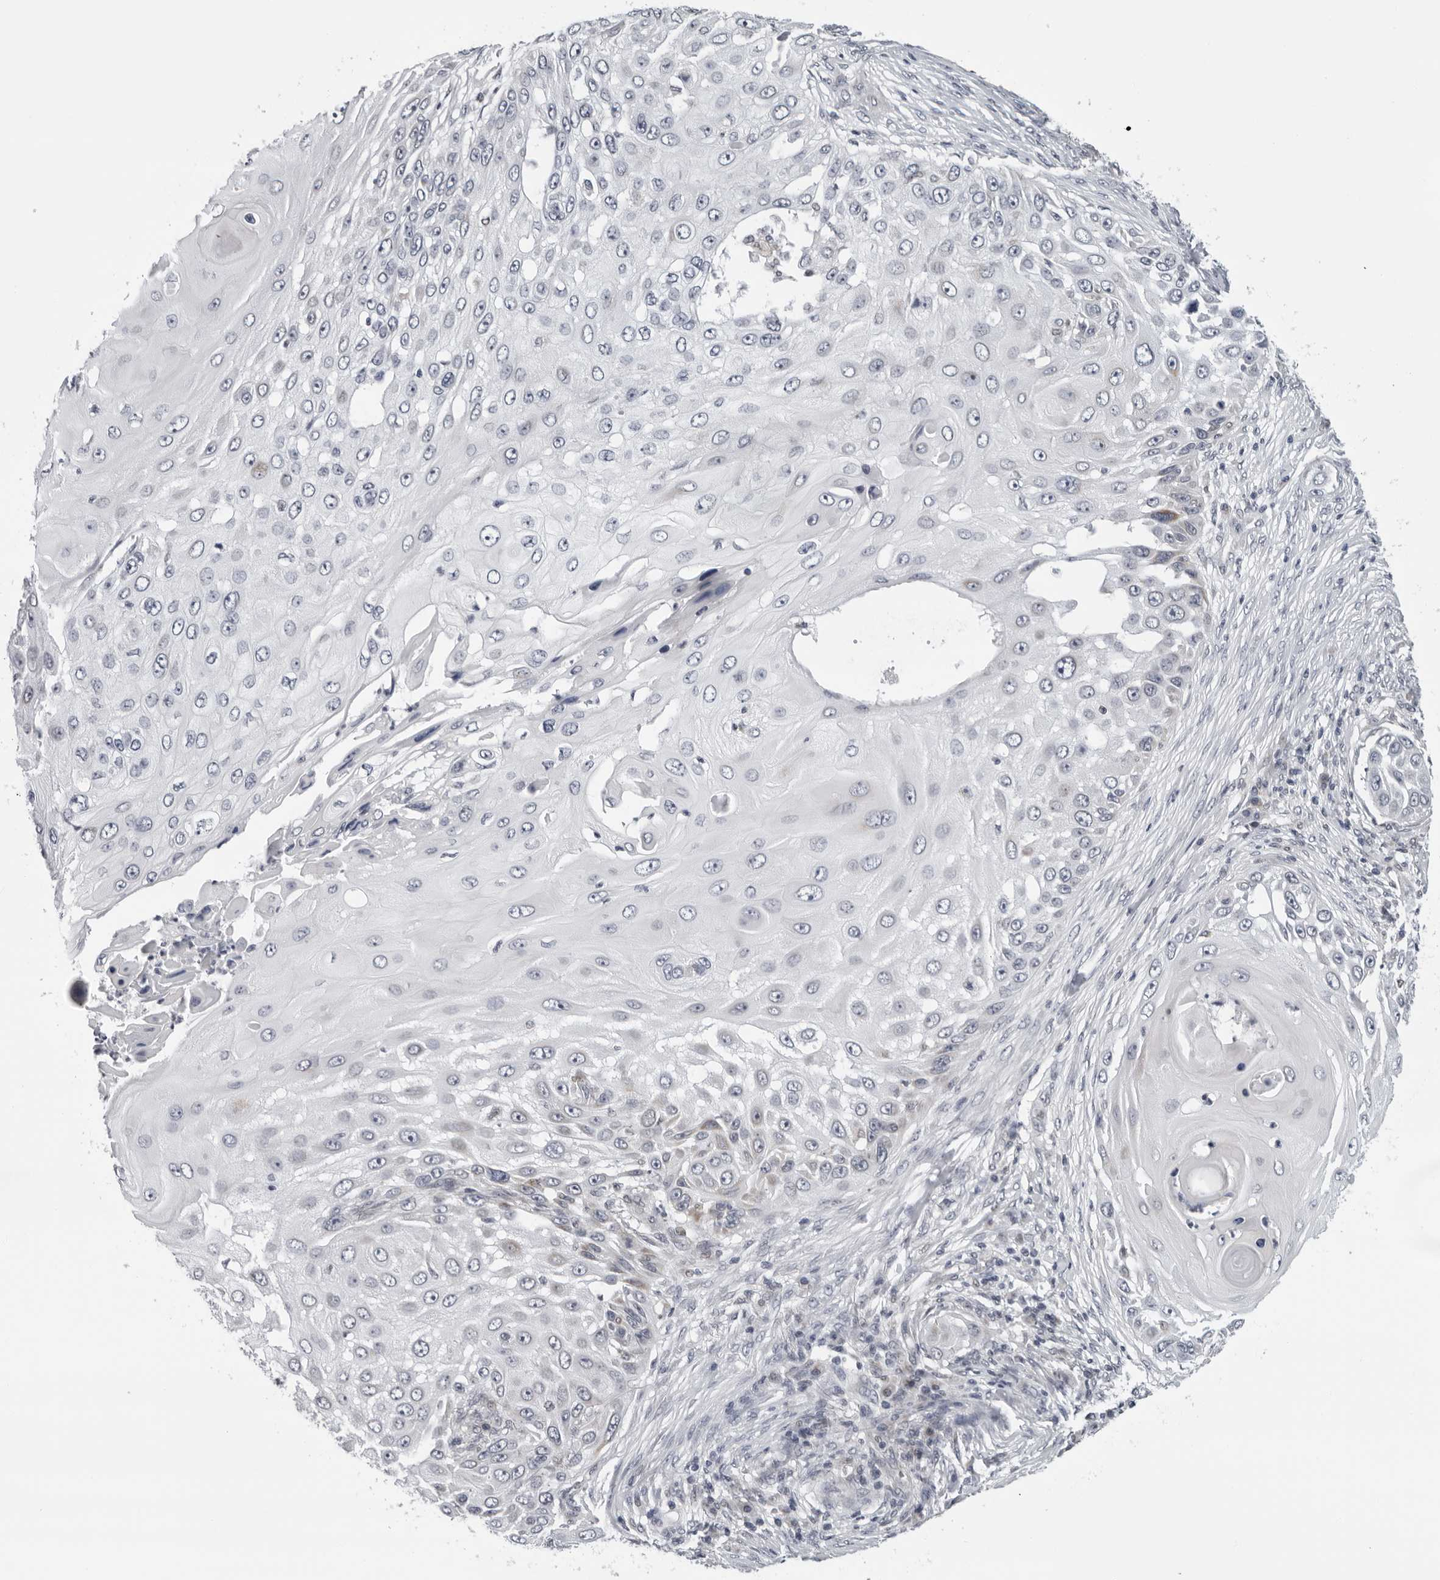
{"staining": {"intensity": "negative", "quantity": "none", "location": "none"}, "tissue": "skin cancer", "cell_type": "Tumor cells", "image_type": "cancer", "snomed": [{"axis": "morphology", "description": "Squamous cell carcinoma, NOS"}, {"axis": "topography", "description": "Skin"}], "caption": "This image is of squamous cell carcinoma (skin) stained with IHC to label a protein in brown with the nuclei are counter-stained blue. There is no positivity in tumor cells.", "gene": "CPT2", "patient": {"sex": "female", "age": 44}}